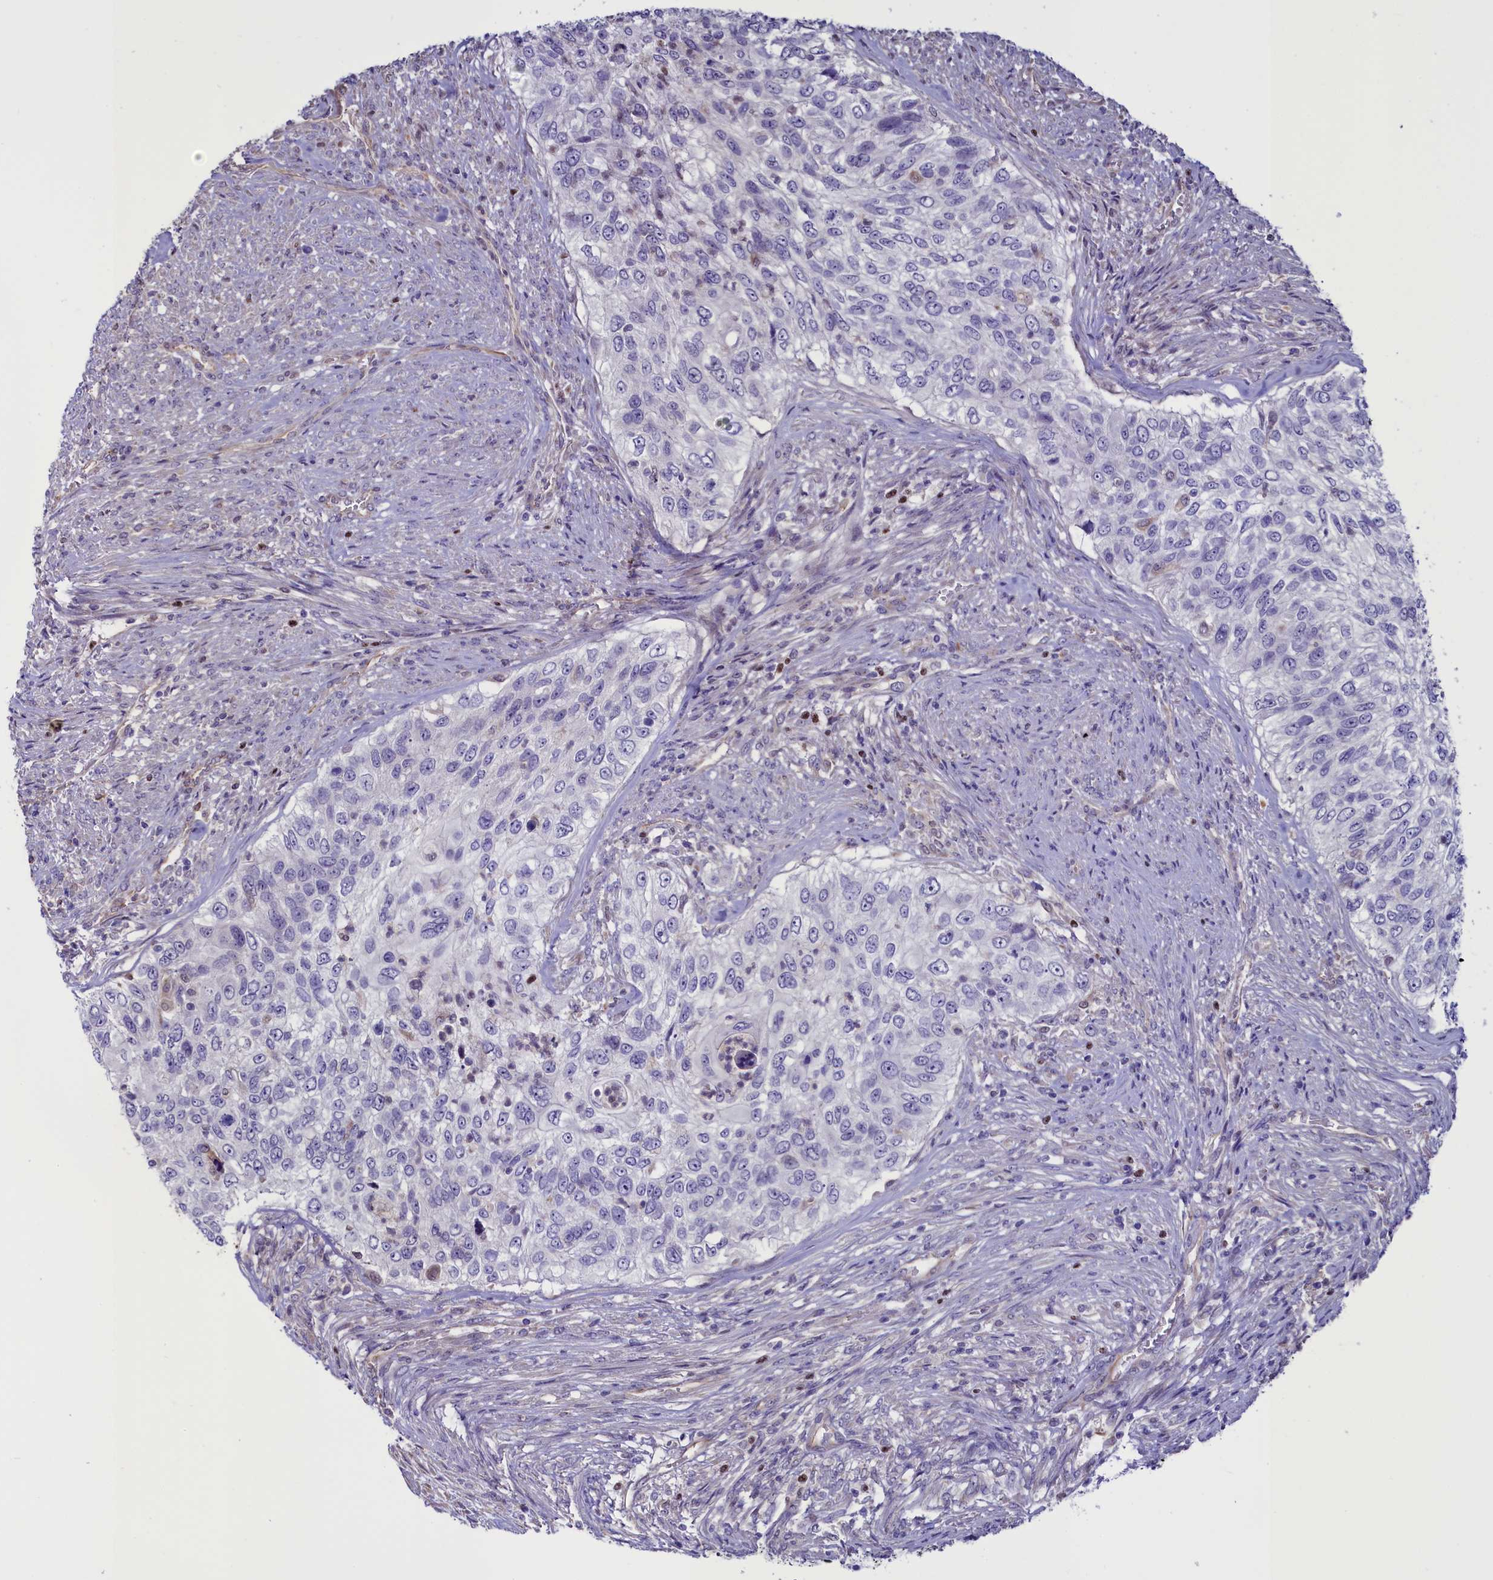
{"staining": {"intensity": "negative", "quantity": "none", "location": "none"}, "tissue": "urothelial cancer", "cell_type": "Tumor cells", "image_type": "cancer", "snomed": [{"axis": "morphology", "description": "Urothelial carcinoma, High grade"}, {"axis": "topography", "description": "Urinary bladder"}], "caption": "Immunohistochemistry (IHC) of urothelial cancer reveals no expression in tumor cells.", "gene": "PDILT", "patient": {"sex": "female", "age": 60}}